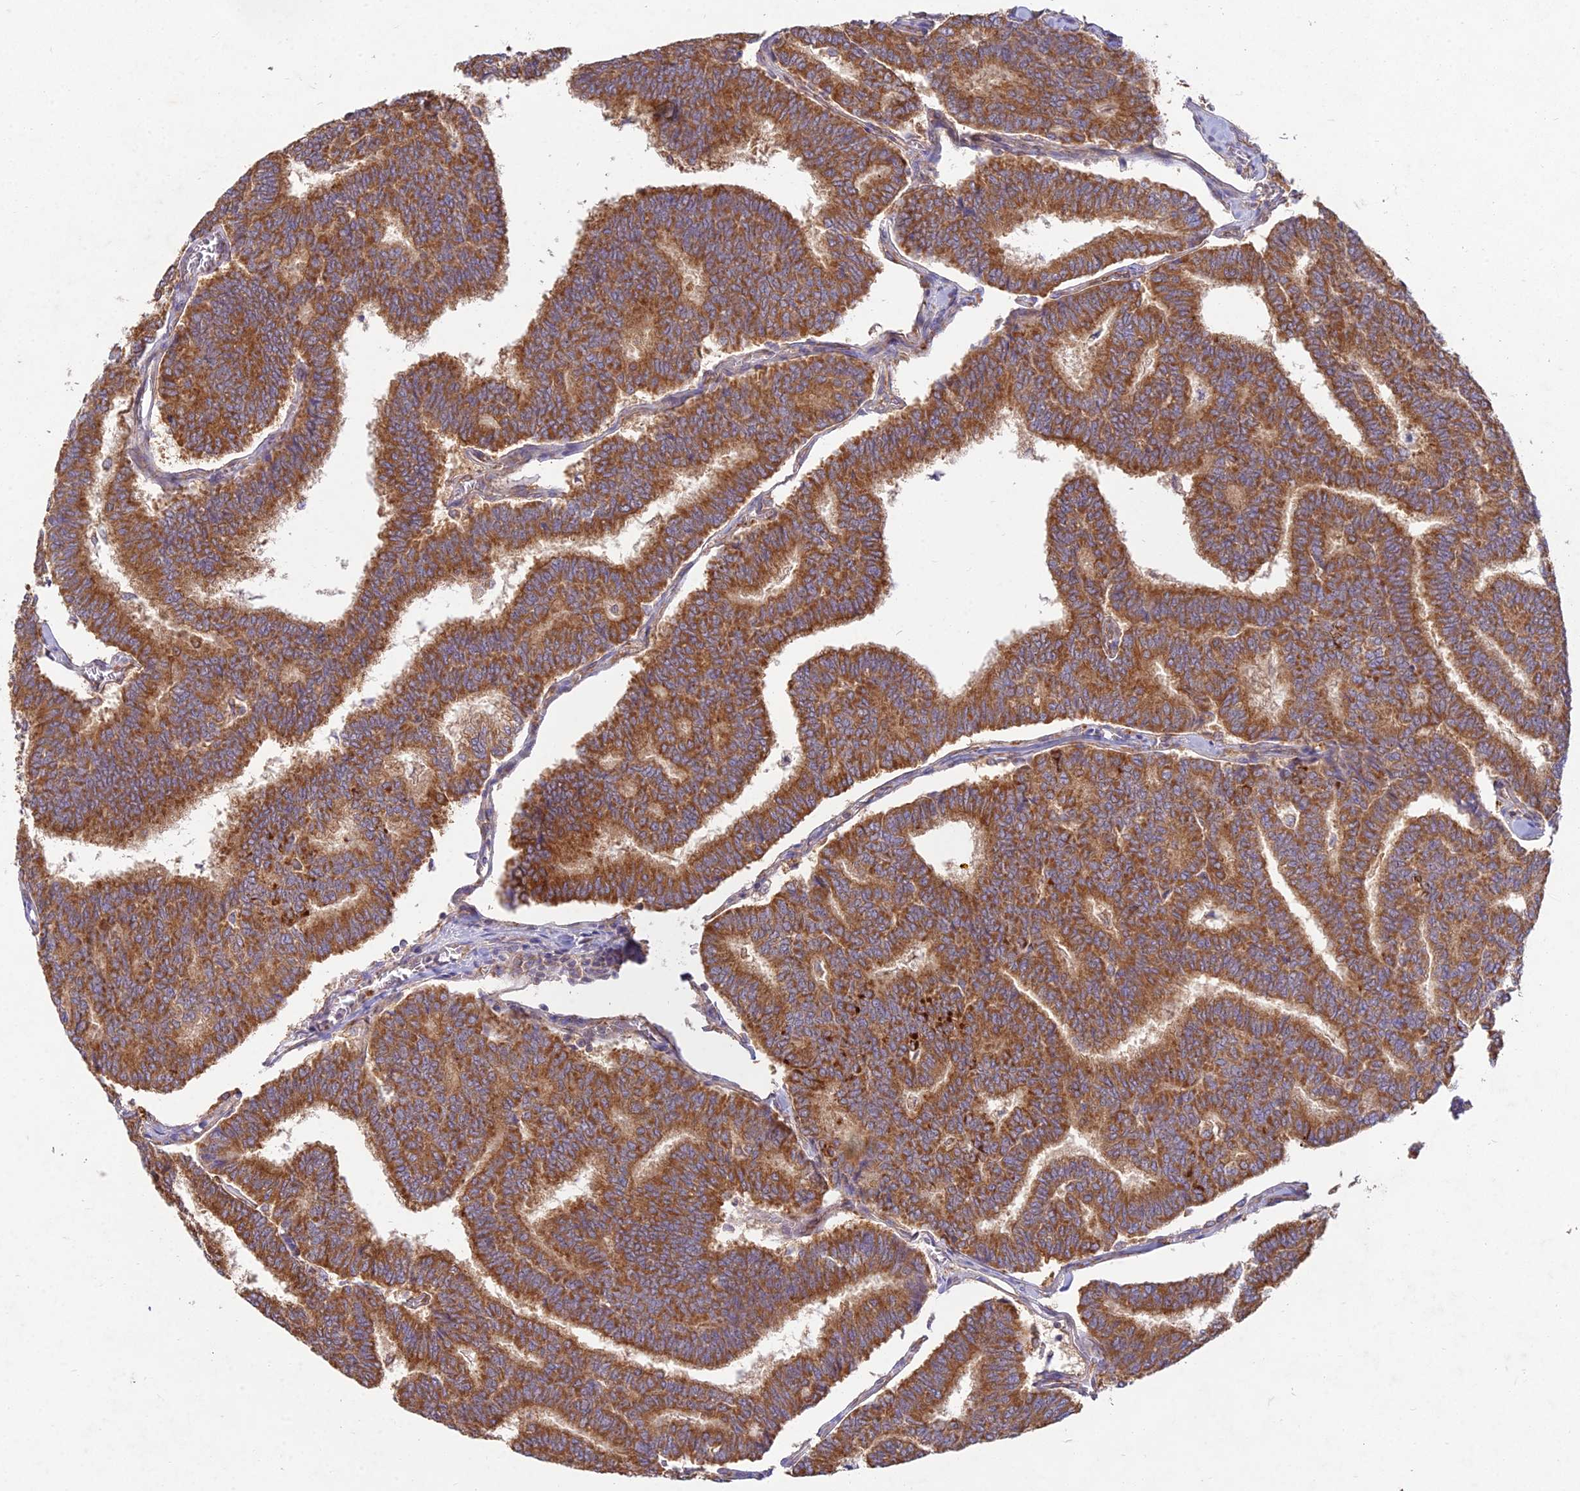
{"staining": {"intensity": "strong", "quantity": ">75%", "location": "cytoplasmic/membranous"}, "tissue": "thyroid cancer", "cell_type": "Tumor cells", "image_type": "cancer", "snomed": [{"axis": "morphology", "description": "Papillary adenocarcinoma, NOS"}, {"axis": "topography", "description": "Thyroid gland"}], "caption": "IHC photomicrograph of human thyroid papillary adenocarcinoma stained for a protein (brown), which shows high levels of strong cytoplasmic/membranous staining in approximately >75% of tumor cells.", "gene": "NXNL2", "patient": {"sex": "female", "age": 35}}